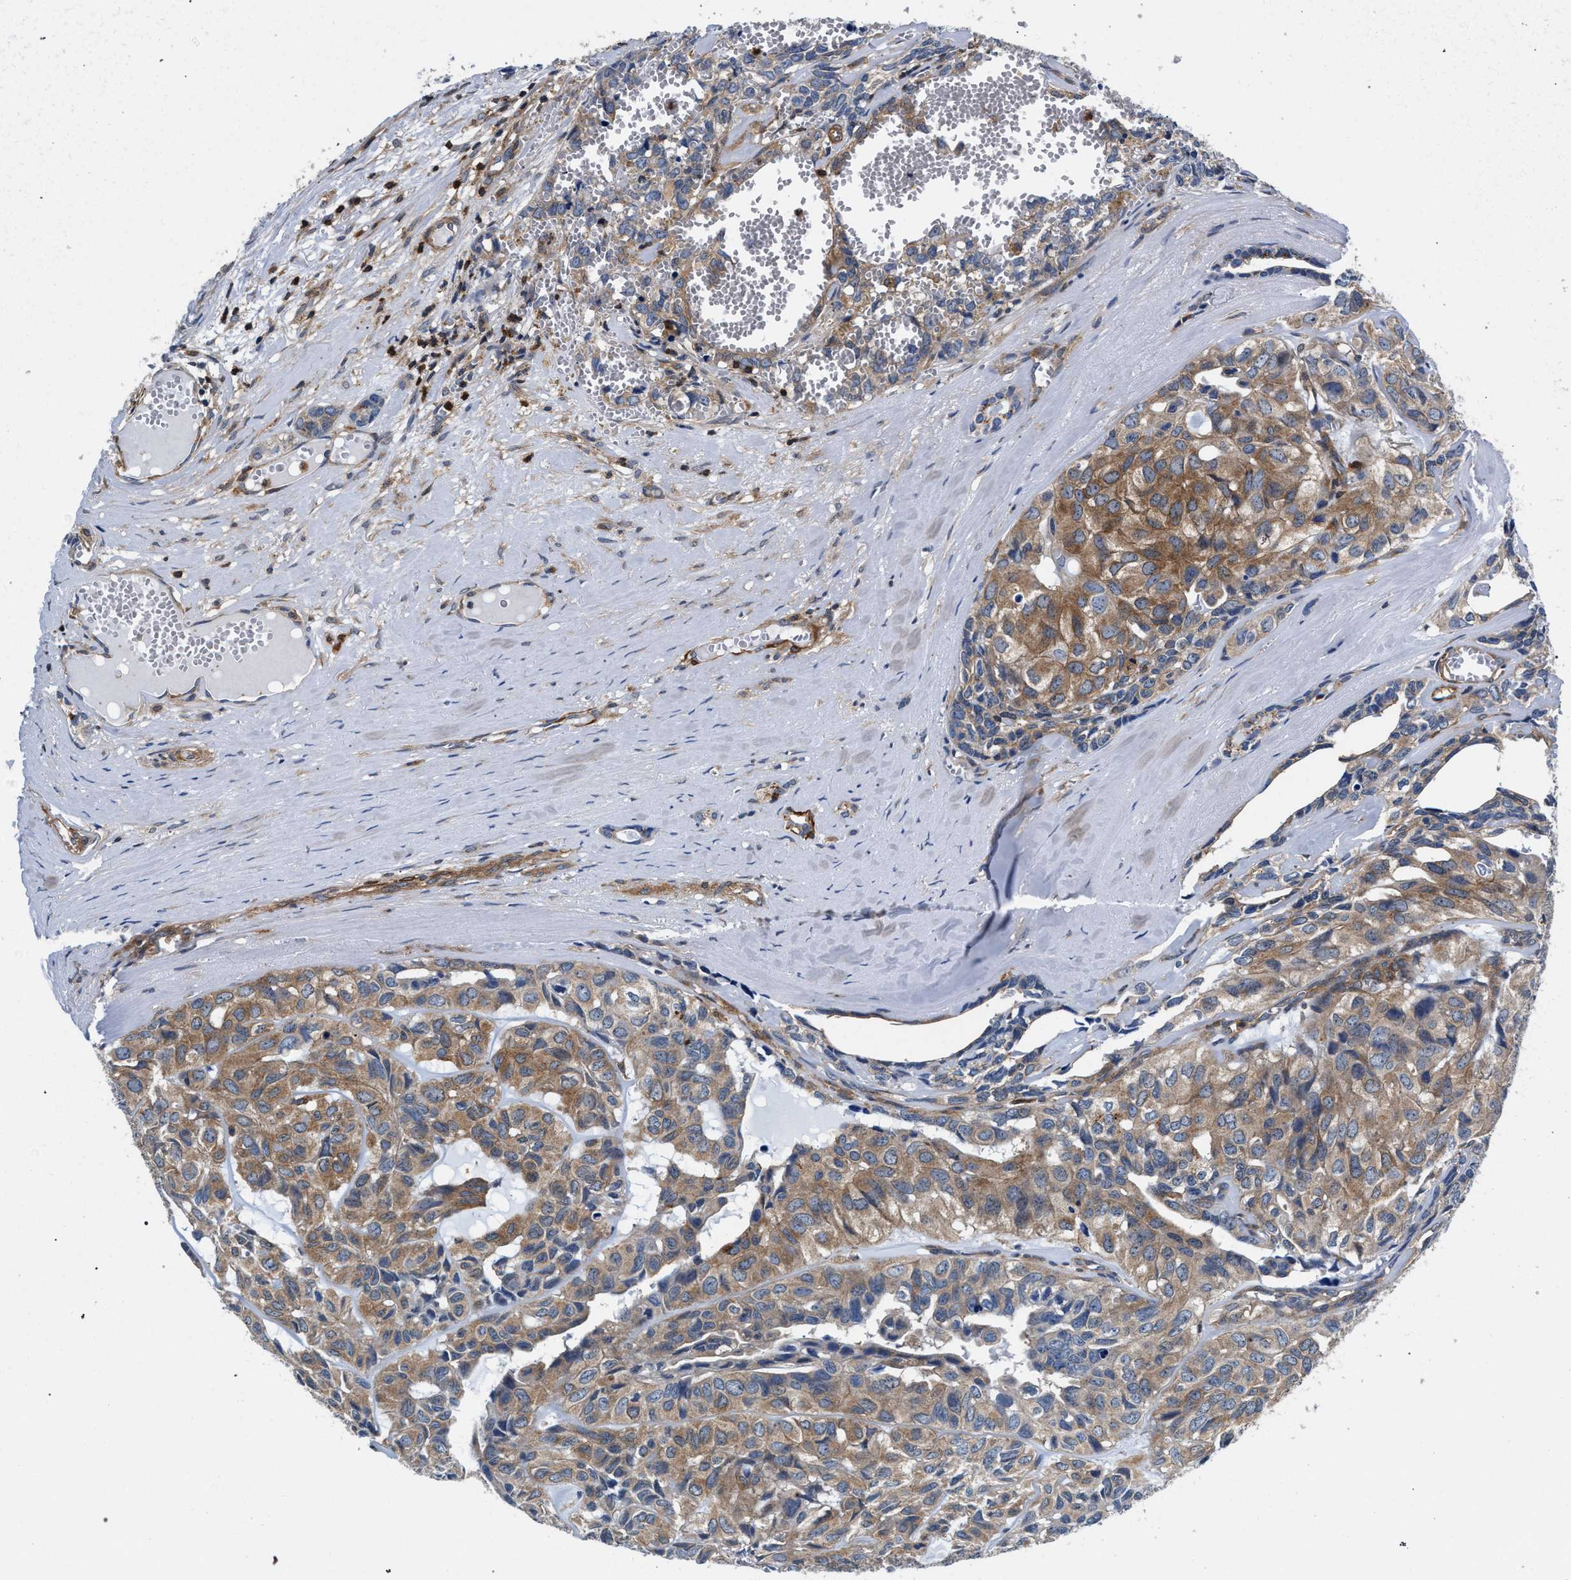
{"staining": {"intensity": "moderate", "quantity": ">75%", "location": "cytoplasmic/membranous"}, "tissue": "head and neck cancer", "cell_type": "Tumor cells", "image_type": "cancer", "snomed": [{"axis": "morphology", "description": "Adenocarcinoma, NOS"}, {"axis": "topography", "description": "Salivary gland, NOS"}, {"axis": "topography", "description": "Head-Neck"}], "caption": "Immunohistochemistry micrograph of human head and neck adenocarcinoma stained for a protein (brown), which demonstrates medium levels of moderate cytoplasmic/membranous positivity in about >75% of tumor cells.", "gene": "LASP1", "patient": {"sex": "female", "age": 76}}